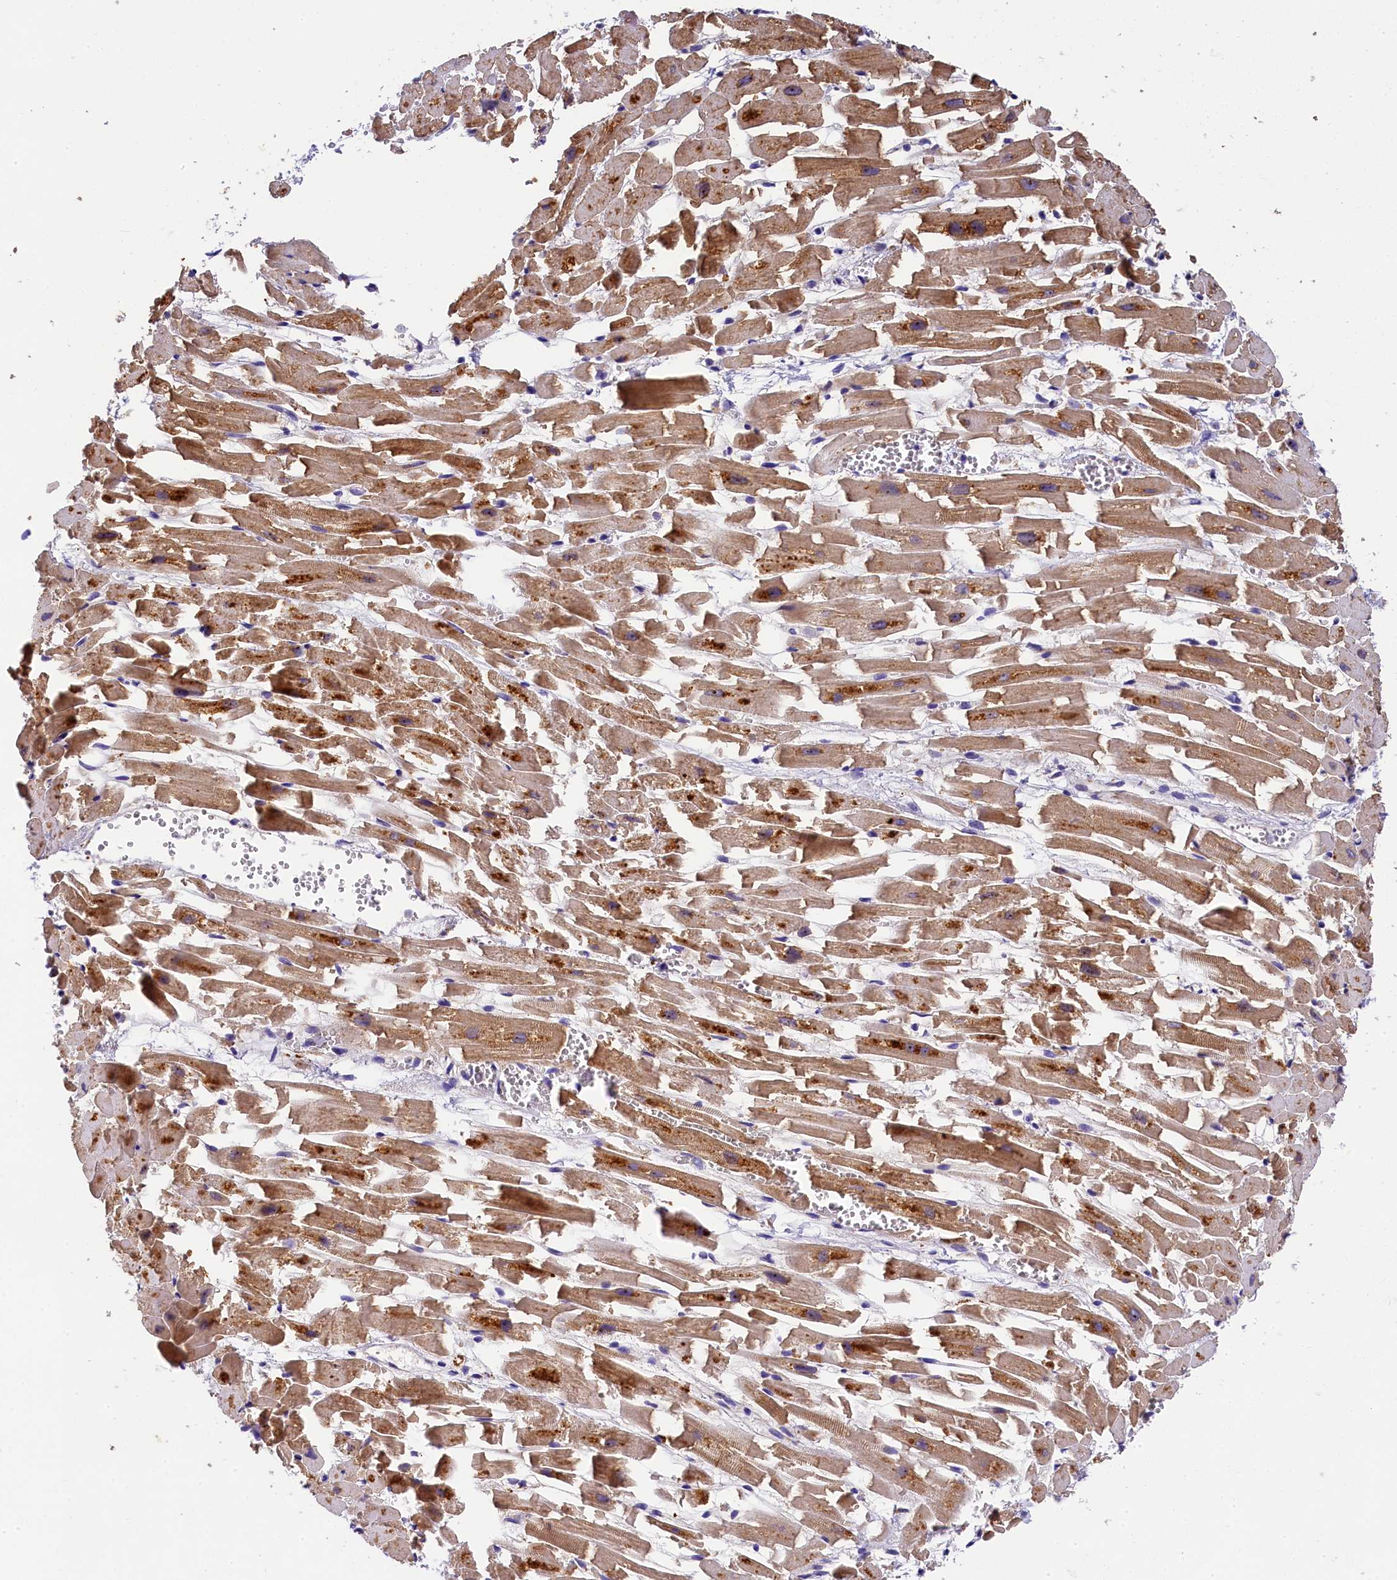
{"staining": {"intensity": "moderate", "quantity": "25%-75%", "location": "cytoplasmic/membranous"}, "tissue": "heart muscle", "cell_type": "Cardiomyocytes", "image_type": "normal", "snomed": [{"axis": "morphology", "description": "Normal tissue, NOS"}, {"axis": "topography", "description": "Heart"}], "caption": "Immunohistochemistry (IHC) image of benign heart muscle: human heart muscle stained using IHC demonstrates medium levels of moderate protein expression localized specifically in the cytoplasmic/membranous of cardiomyocytes, appearing as a cytoplasmic/membranous brown color.", "gene": "EIF6", "patient": {"sex": "female", "age": 64}}